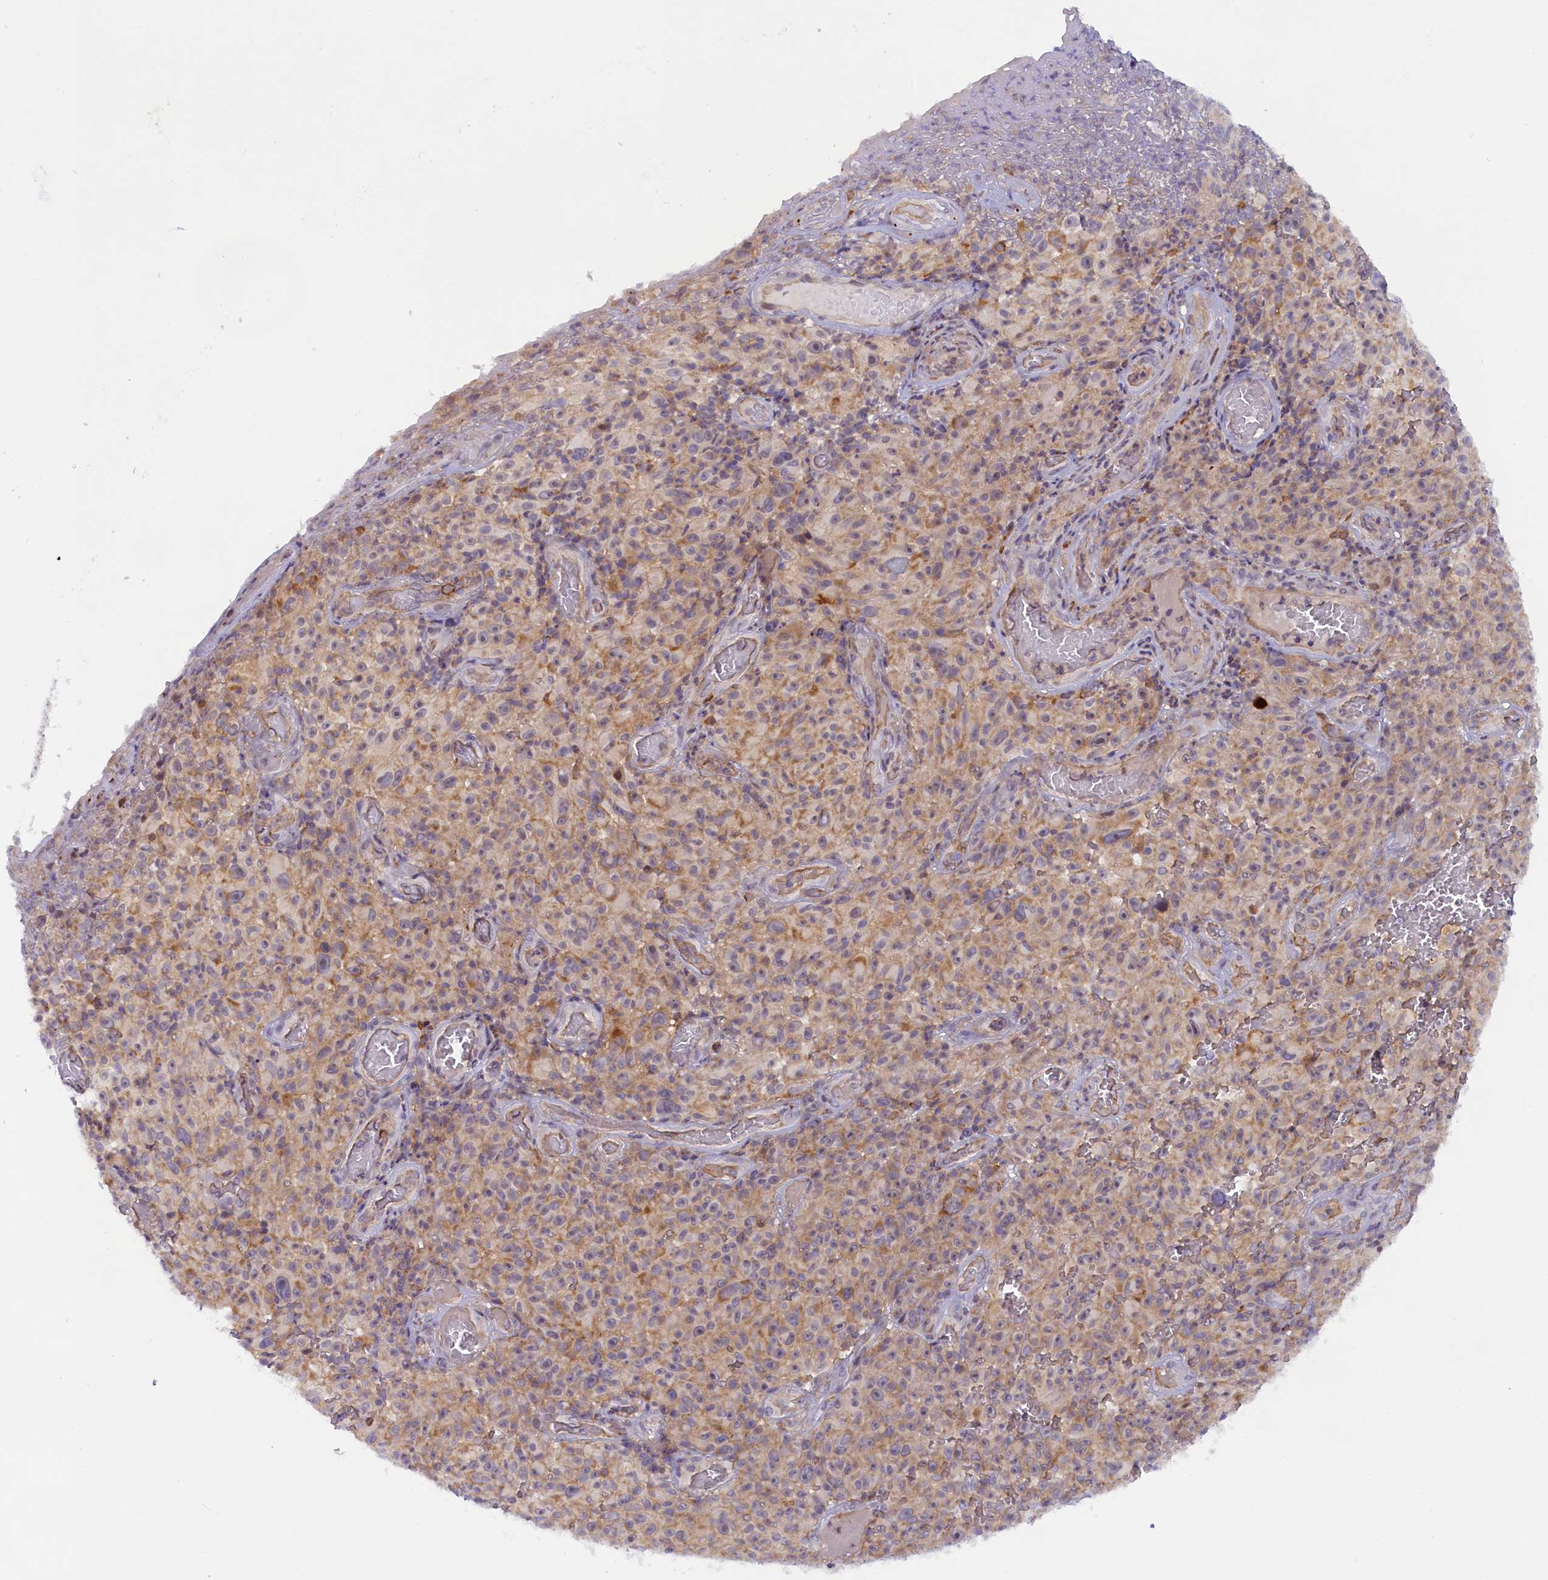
{"staining": {"intensity": "weak", "quantity": "25%-75%", "location": "cytoplasmic/membranous"}, "tissue": "melanoma", "cell_type": "Tumor cells", "image_type": "cancer", "snomed": [{"axis": "morphology", "description": "Malignant melanoma, NOS"}, {"axis": "topography", "description": "Skin"}], "caption": "Human malignant melanoma stained for a protein (brown) displays weak cytoplasmic/membranous positive expression in about 25%-75% of tumor cells.", "gene": "CCL23", "patient": {"sex": "female", "age": 82}}